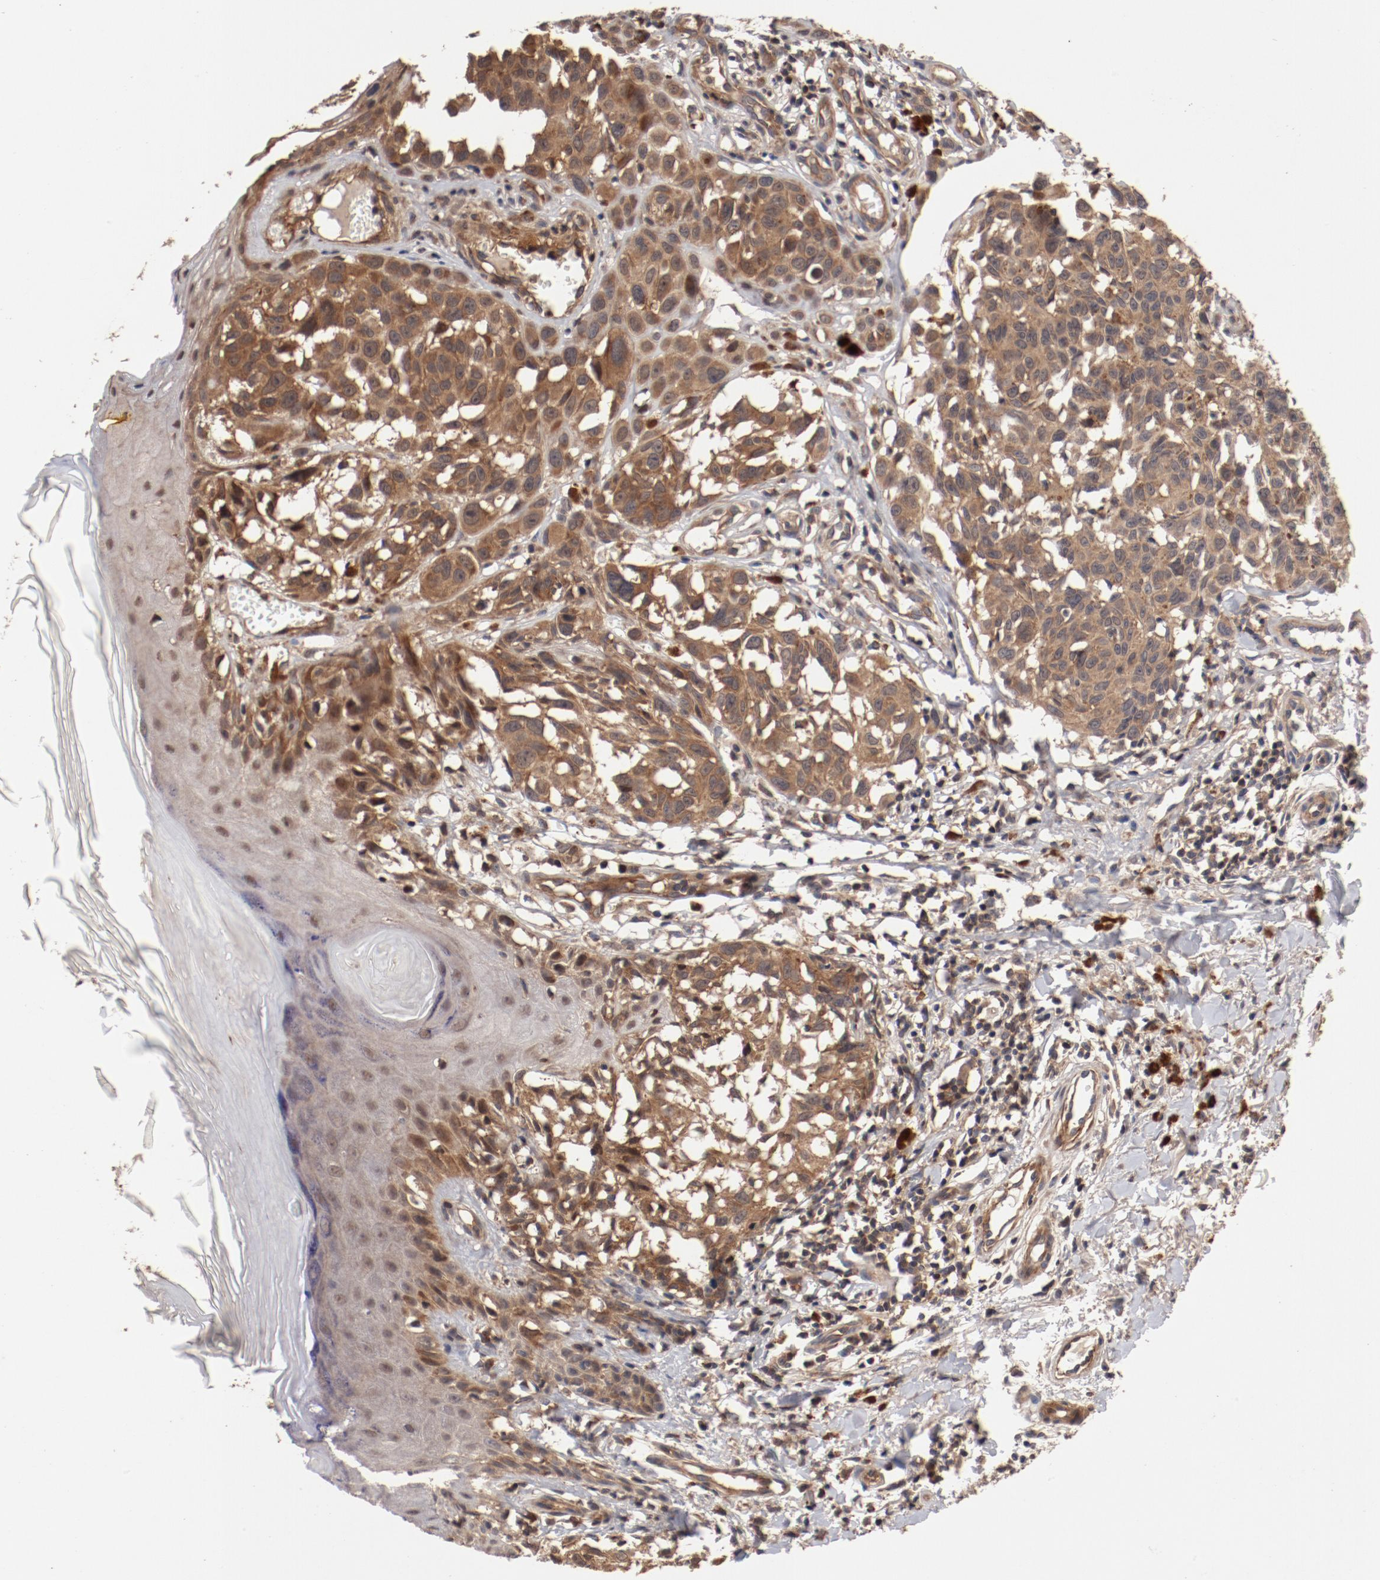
{"staining": {"intensity": "moderate", "quantity": ">75%", "location": "cytoplasmic/membranous"}, "tissue": "melanoma", "cell_type": "Tumor cells", "image_type": "cancer", "snomed": [{"axis": "morphology", "description": "Malignant melanoma, NOS"}, {"axis": "topography", "description": "Skin"}], "caption": "Melanoma stained with a brown dye displays moderate cytoplasmic/membranous positive expression in approximately >75% of tumor cells.", "gene": "GUF1", "patient": {"sex": "female", "age": 77}}